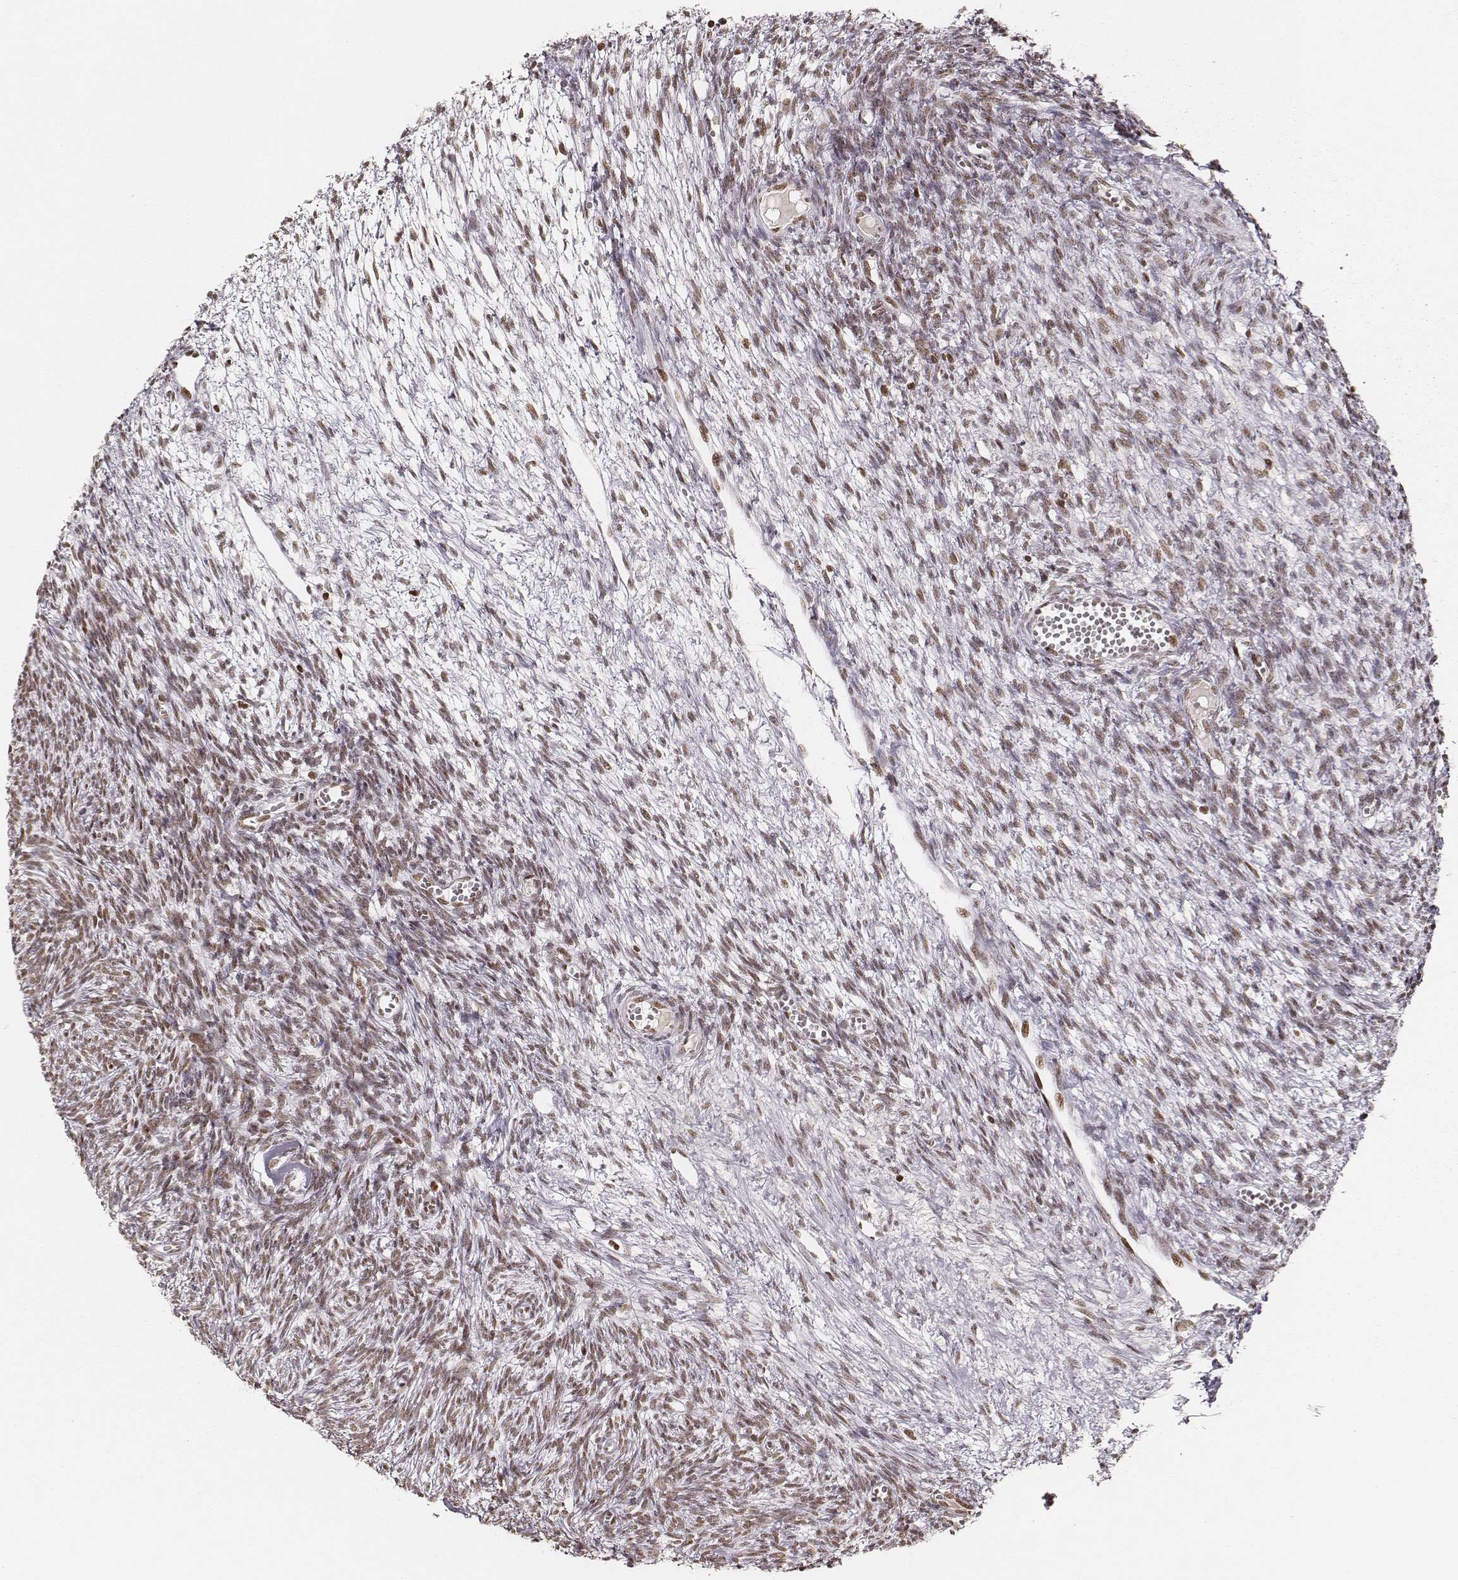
{"staining": {"intensity": "moderate", "quantity": ">75%", "location": "nuclear"}, "tissue": "ovary", "cell_type": "Follicle cells", "image_type": "normal", "snomed": [{"axis": "morphology", "description": "Normal tissue, NOS"}, {"axis": "topography", "description": "Ovary"}], "caption": "Protein staining of normal ovary displays moderate nuclear staining in approximately >75% of follicle cells.", "gene": "PARP1", "patient": {"sex": "female", "age": 43}}